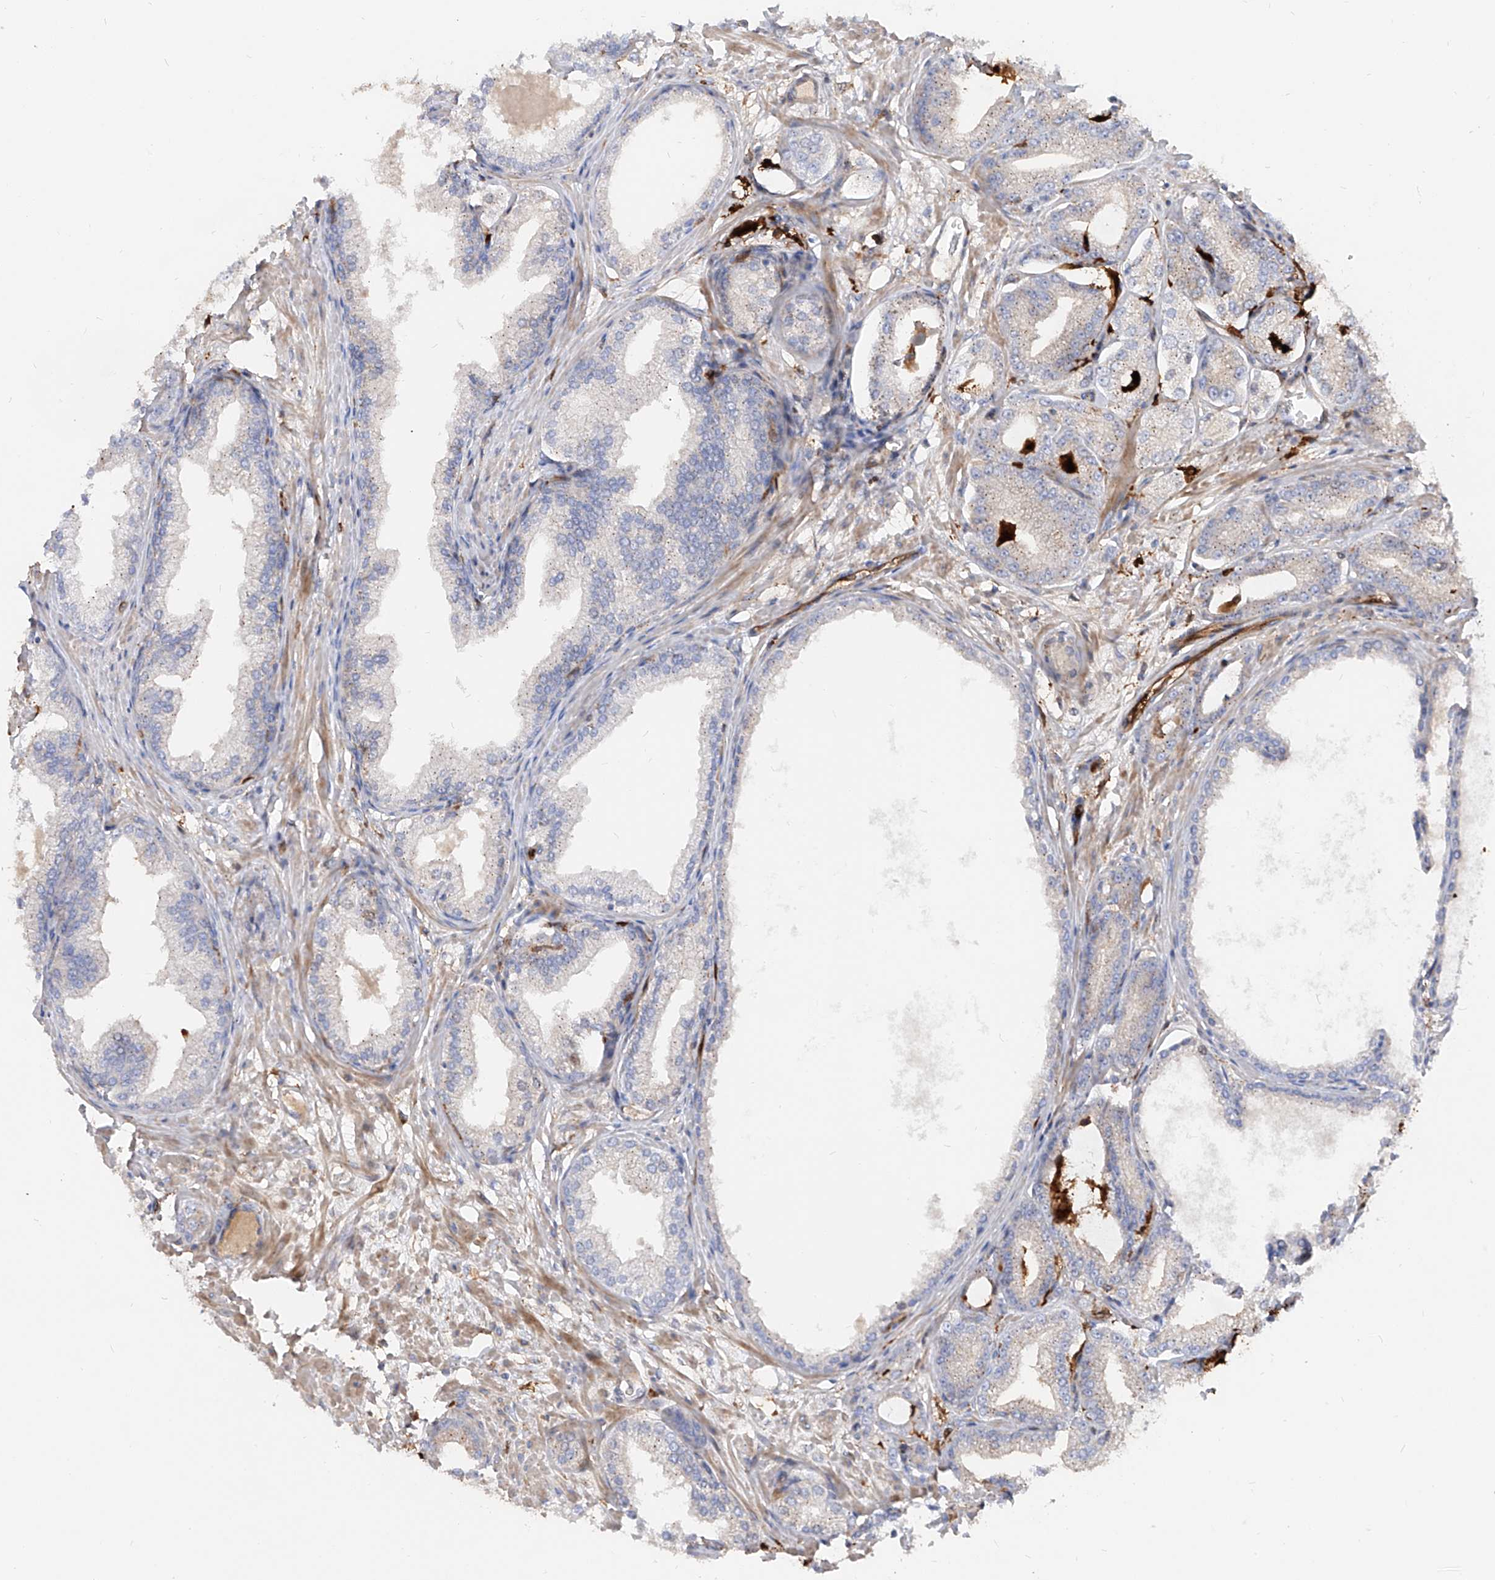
{"staining": {"intensity": "weak", "quantity": "<25%", "location": "cytoplasmic/membranous"}, "tissue": "prostate cancer", "cell_type": "Tumor cells", "image_type": "cancer", "snomed": [{"axis": "morphology", "description": "Adenocarcinoma, Low grade"}, {"axis": "topography", "description": "Prostate"}], "caption": "A high-resolution histopathology image shows IHC staining of prostate cancer (low-grade adenocarcinoma), which shows no significant staining in tumor cells.", "gene": "KYNU", "patient": {"sex": "male", "age": 63}}